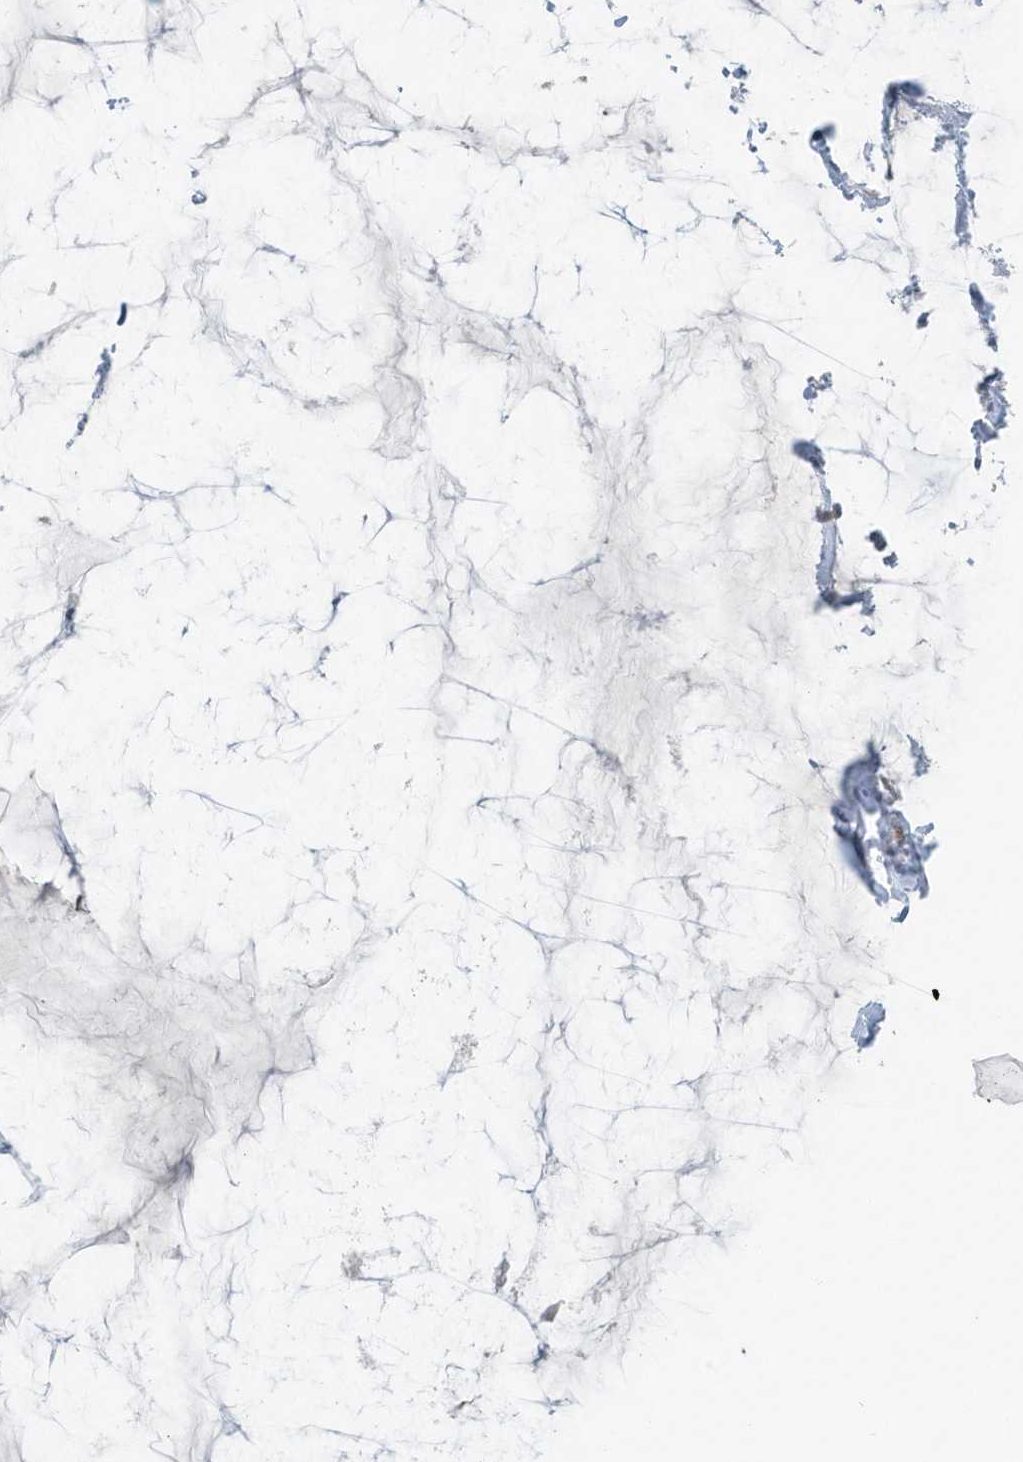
{"staining": {"intensity": "negative", "quantity": "none", "location": "none"}, "tissue": "breast cancer", "cell_type": "Tumor cells", "image_type": "cancer", "snomed": [{"axis": "morphology", "description": "Duct carcinoma"}, {"axis": "topography", "description": "Breast"}], "caption": "The immunohistochemistry (IHC) photomicrograph has no significant expression in tumor cells of breast cancer tissue.", "gene": "ACTC1", "patient": {"sex": "female", "age": 93}}